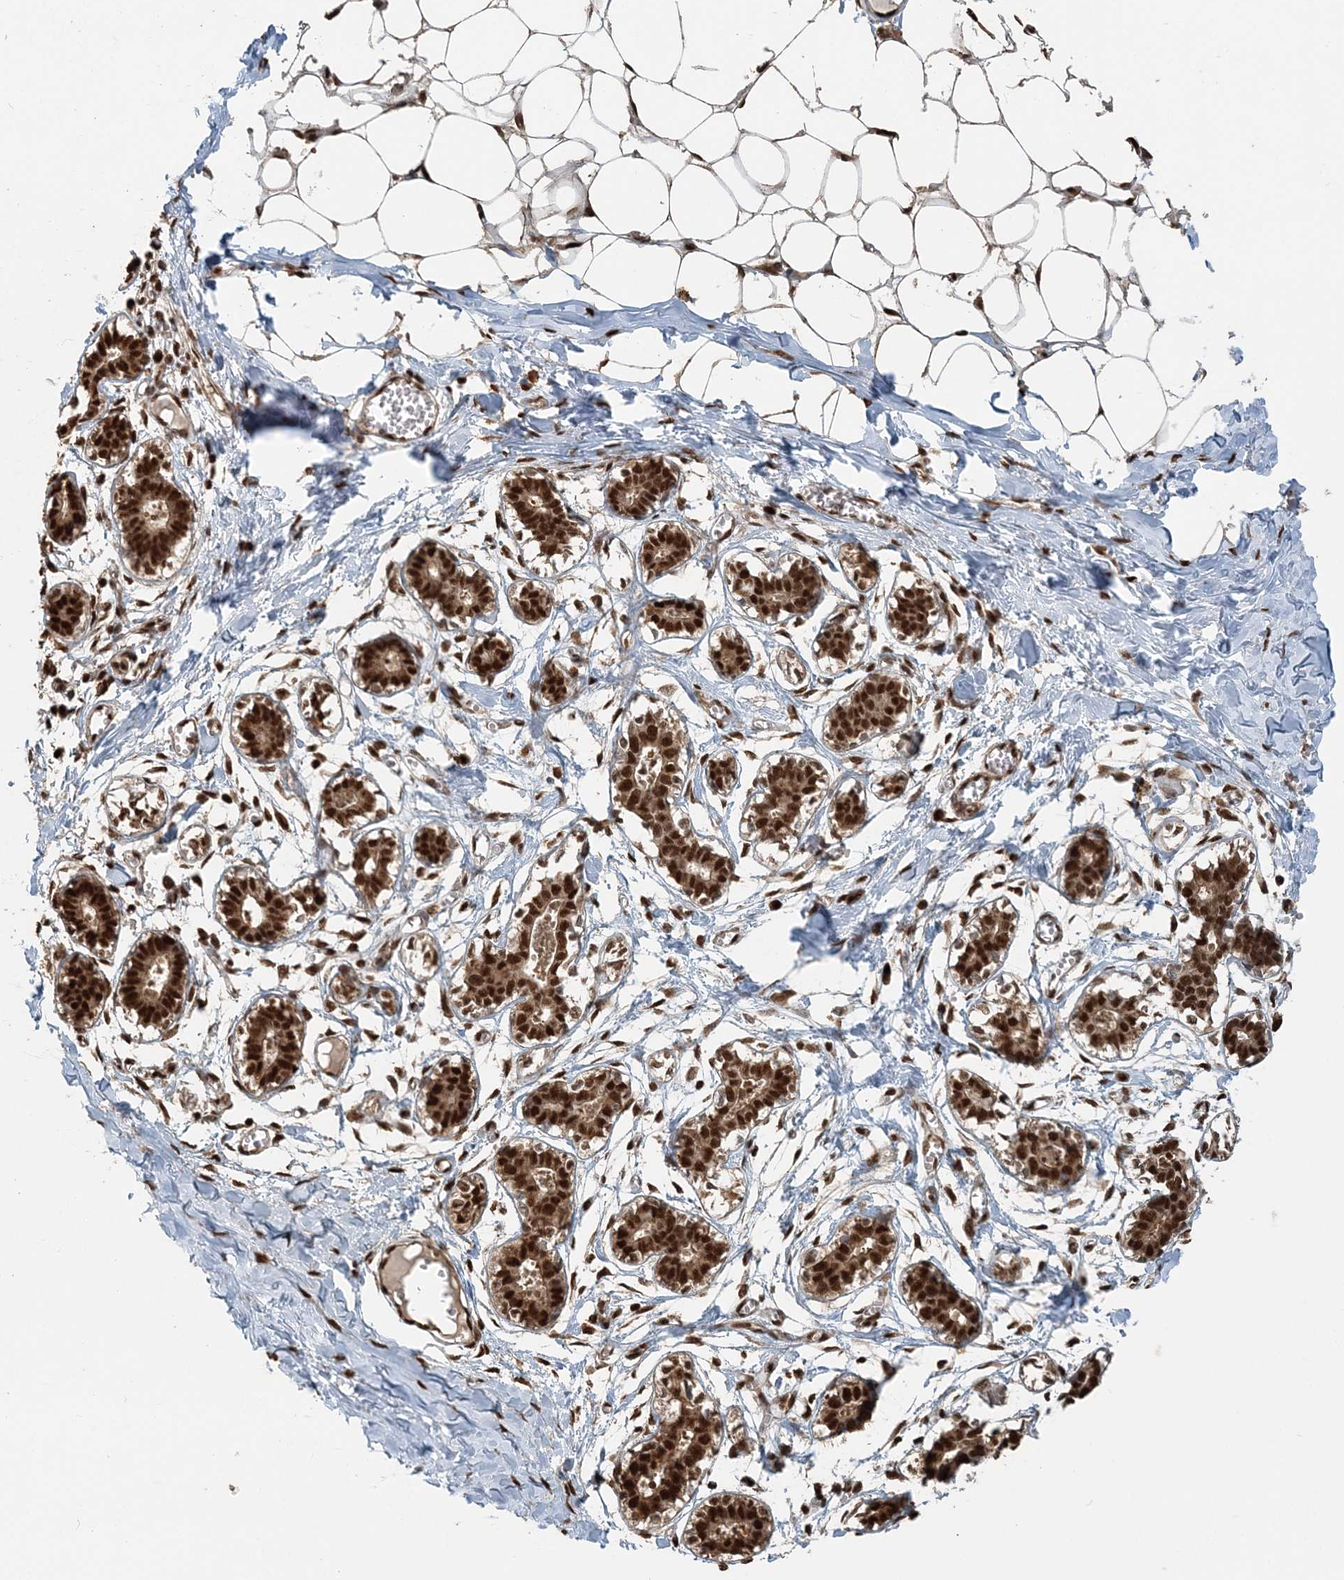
{"staining": {"intensity": "strong", "quantity": ">75%", "location": "nuclear"}, "tissue": "breast", "cell_type": "Adipocytes", "image_type": "normal", "snomed": [{"axis": "morphology", "description": "Normal tissue, NOS"}, {"axis": "topography", "description": "Breast"}], "caption": "Immunohistochemistry (DAB) staining of benign human breast shows strong nuclear protein staining in about >75% of adipocytes.", "gene": "ARHGAP35", "patient": {"sex": "female", "age": 27}}